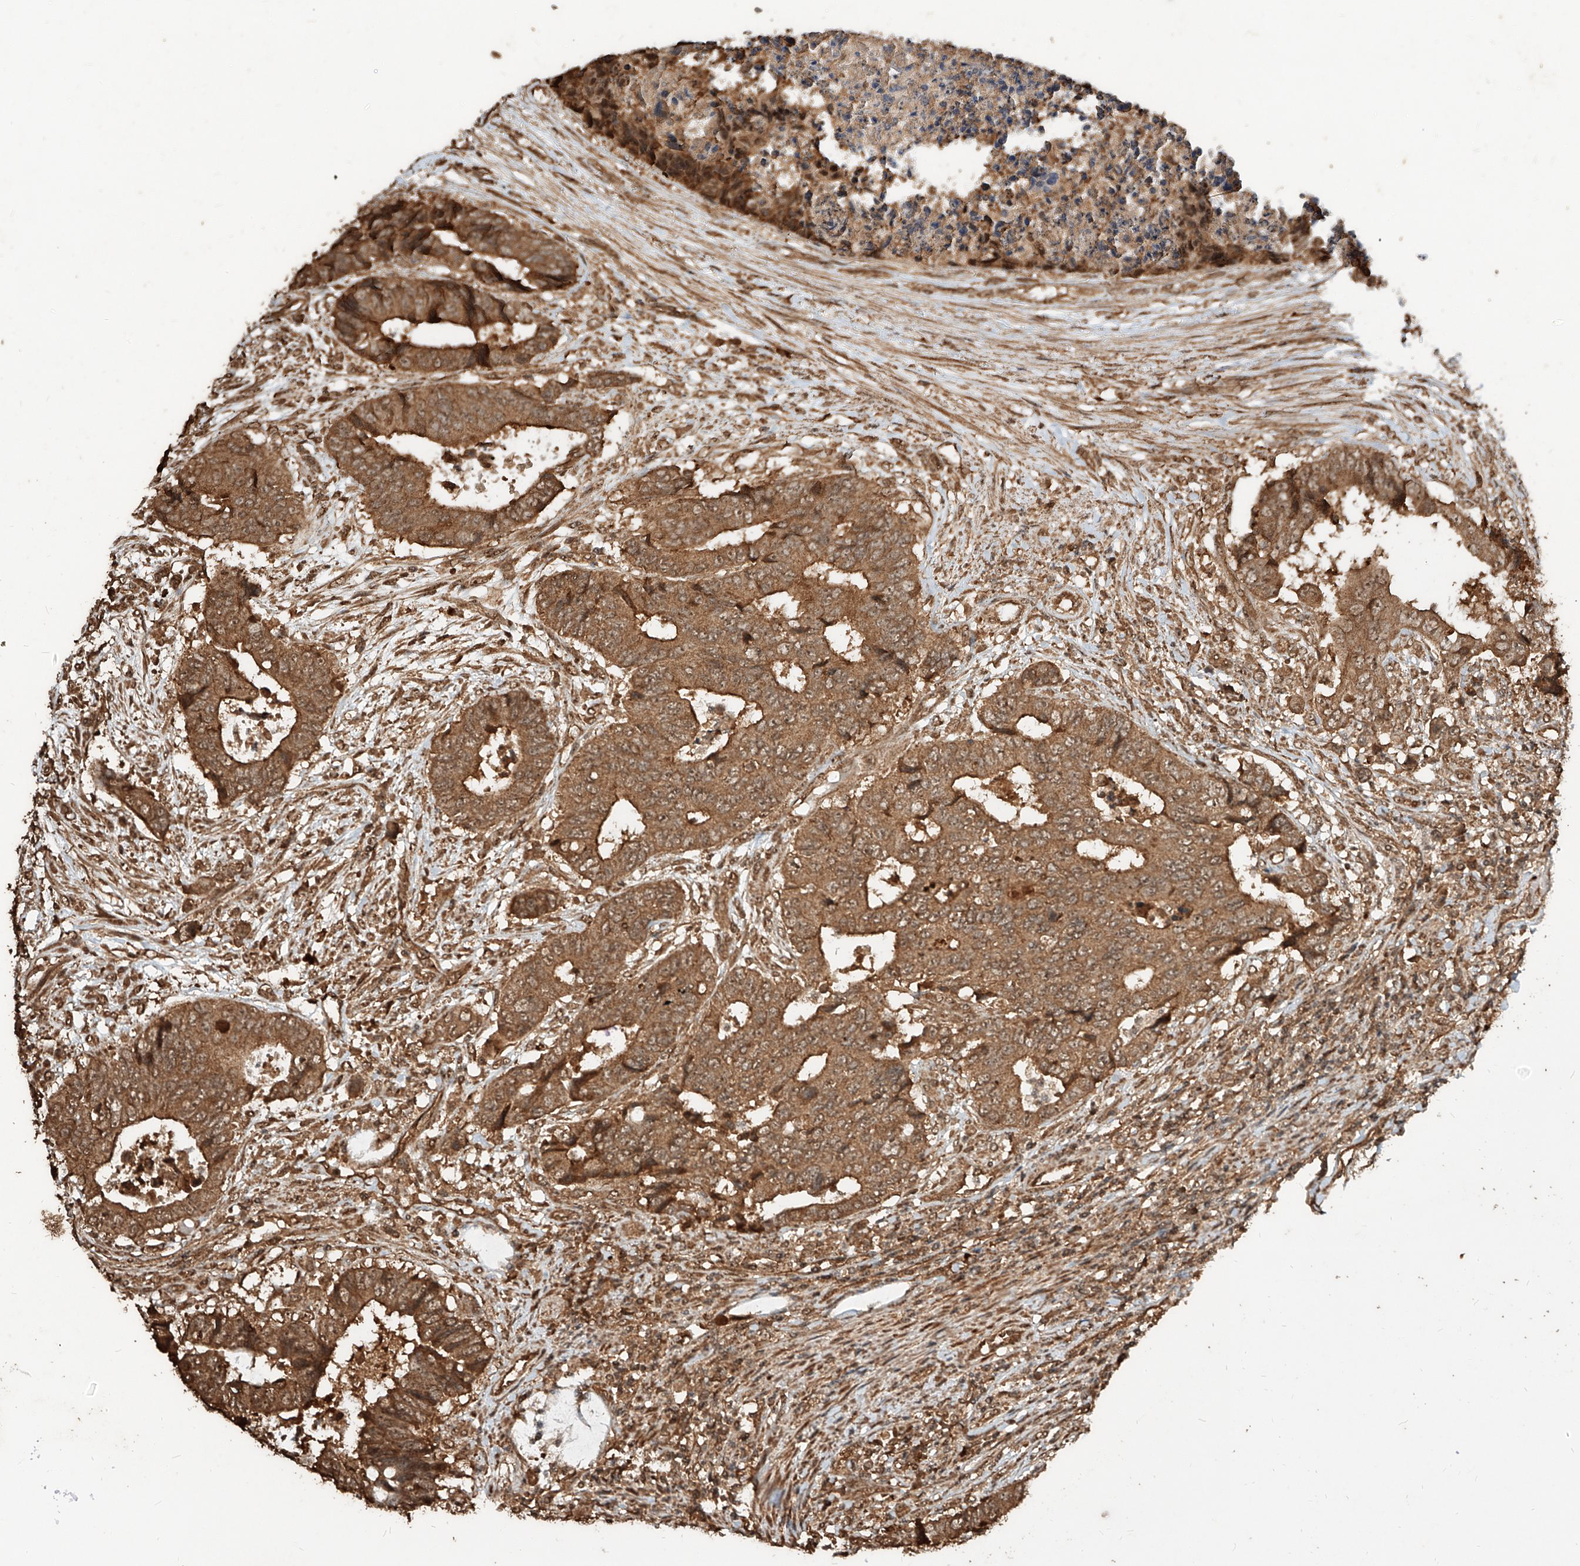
{"staining": {"intensity": "moderate", "quantity": ">75%", "location": "cytoplasmic/membranous"}, "tissue": "colorectal cancer", "cell_type": "Tumor cells", "image_type": "cancer", "snomed": [{"axis": "morphology", "description": "Adenocarcinoma, NOS"}, {"axis": "topography", "description": "Rectum"}], "caption": "There is medium levels of moderate cytoplasmic/membranous staining in tumor cells of adenocarcinoma (colorectal), as demonstrated by immunohistochemical staining (brown color).", "gene": "ZNF660", "patient": {"sex": "male", "age": 84}}